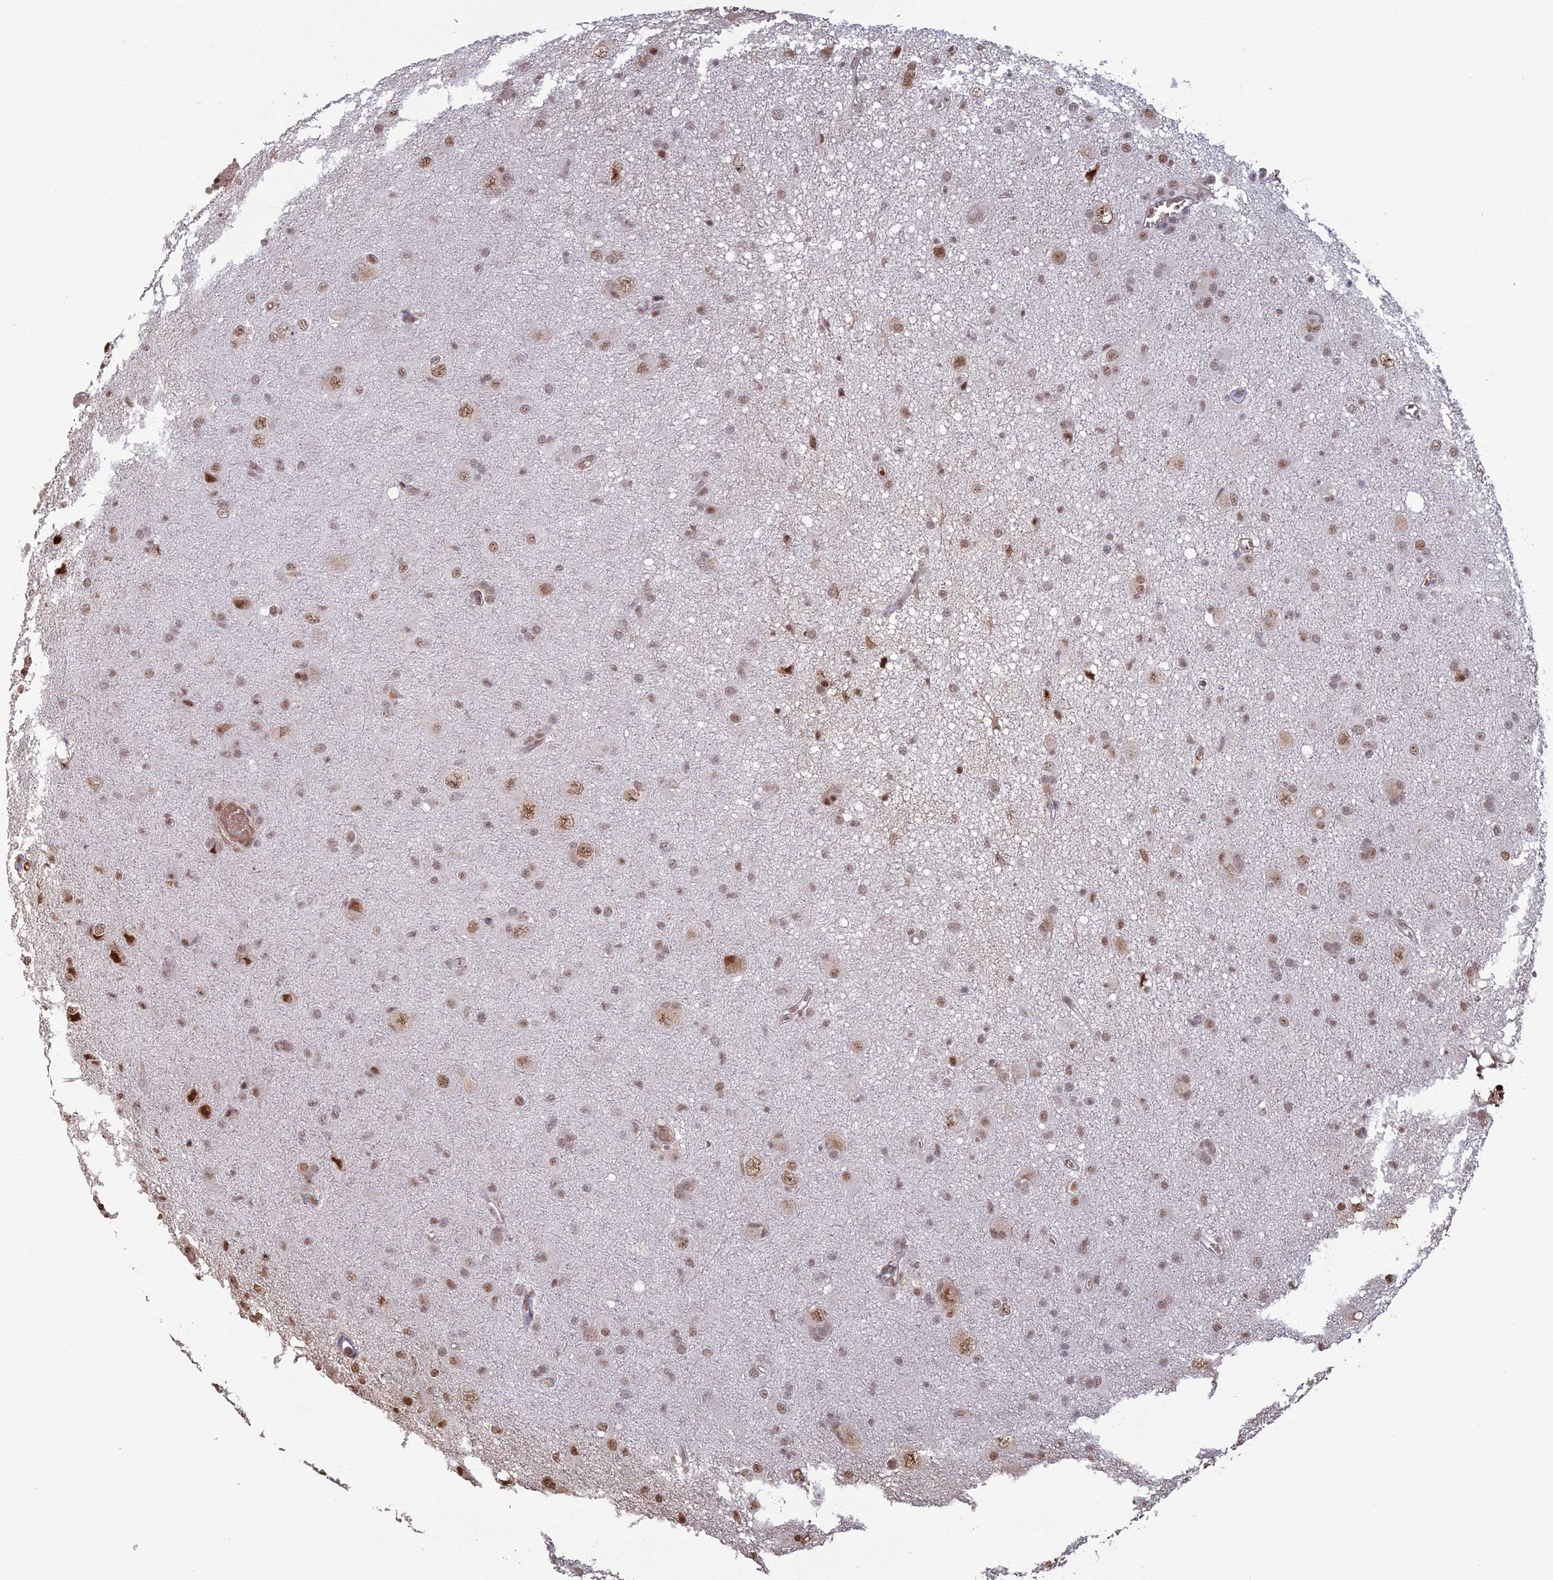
{"staining": {"intensity": "moderate", "quantity": ">75%", "location": "nuclear"}, "tissue": "glioma", "cell_type": "Tumor cells", "image_type": "cancer", "snomed": [{"axis": "morphology", "description": "Glioma, malignant, High grade"}, {"axis": "topography", "description": "Brain"}], "caption": "Protein expression analysis of malignant glioma (high-grade) shows moderate nuclear positivity in approximately >75% of tumor cells.", "gene": "MFAP1", "patient": {"sex": "female", "age": 57}}